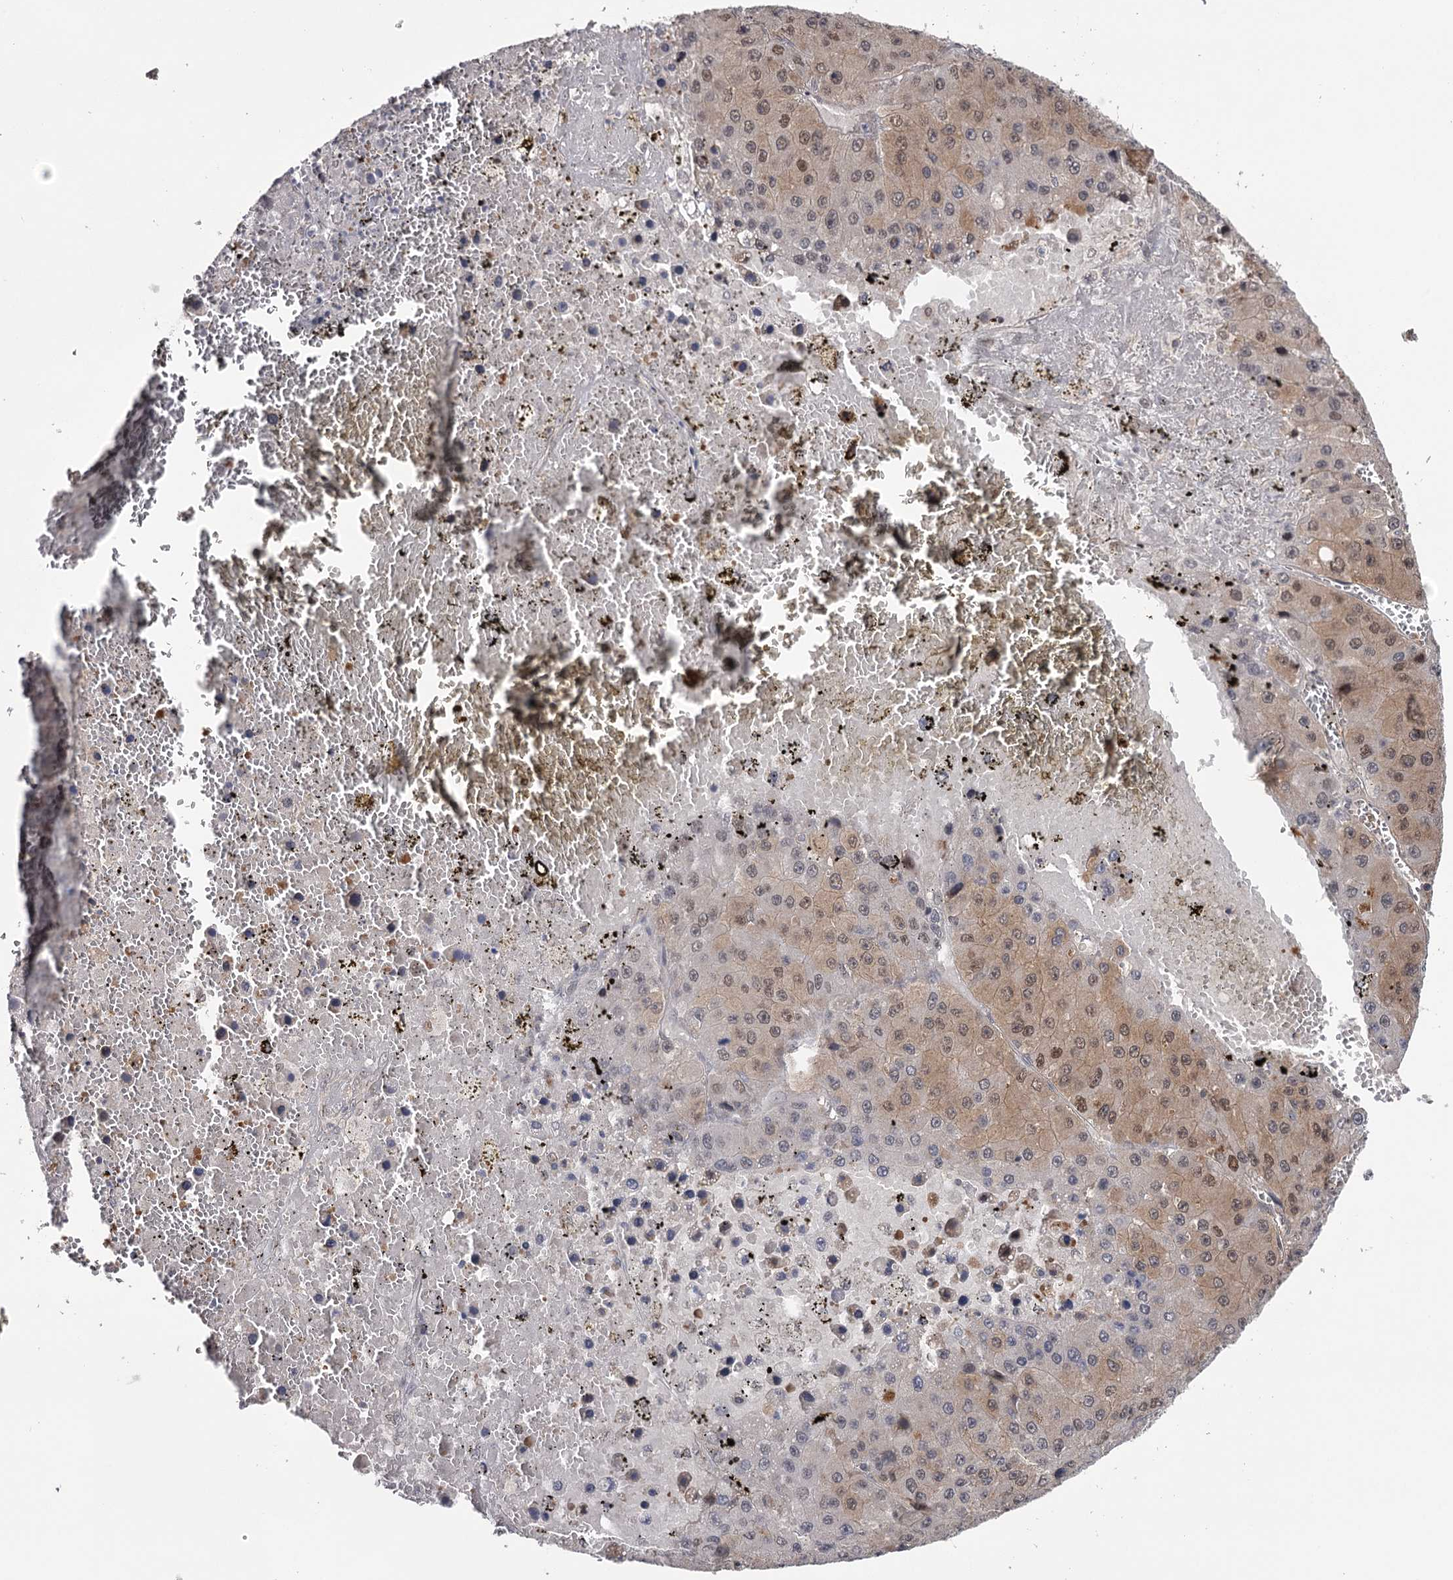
{"staining": {"intensity": "weak", "quantity": "25%-75%", "location": "nuclear"}, "tissue": "liver cancer", "cell_type": "Tumor cells", "image_type": "cancer", "snomed": [{"axis": "morphology", "description": "Carcinoma, Hepatocellular, NOS"}, {"axis": "topography", "description": "Liver"}], "caption": "Approximately 25%-75% of tumor cells in human liver hepatocellular carcinoma show weak nuclear protein positivity as visualized by brown immunohistochemical staining.", "gene": "GTSF1", "patient": {"sex": "female", "age": 73}}